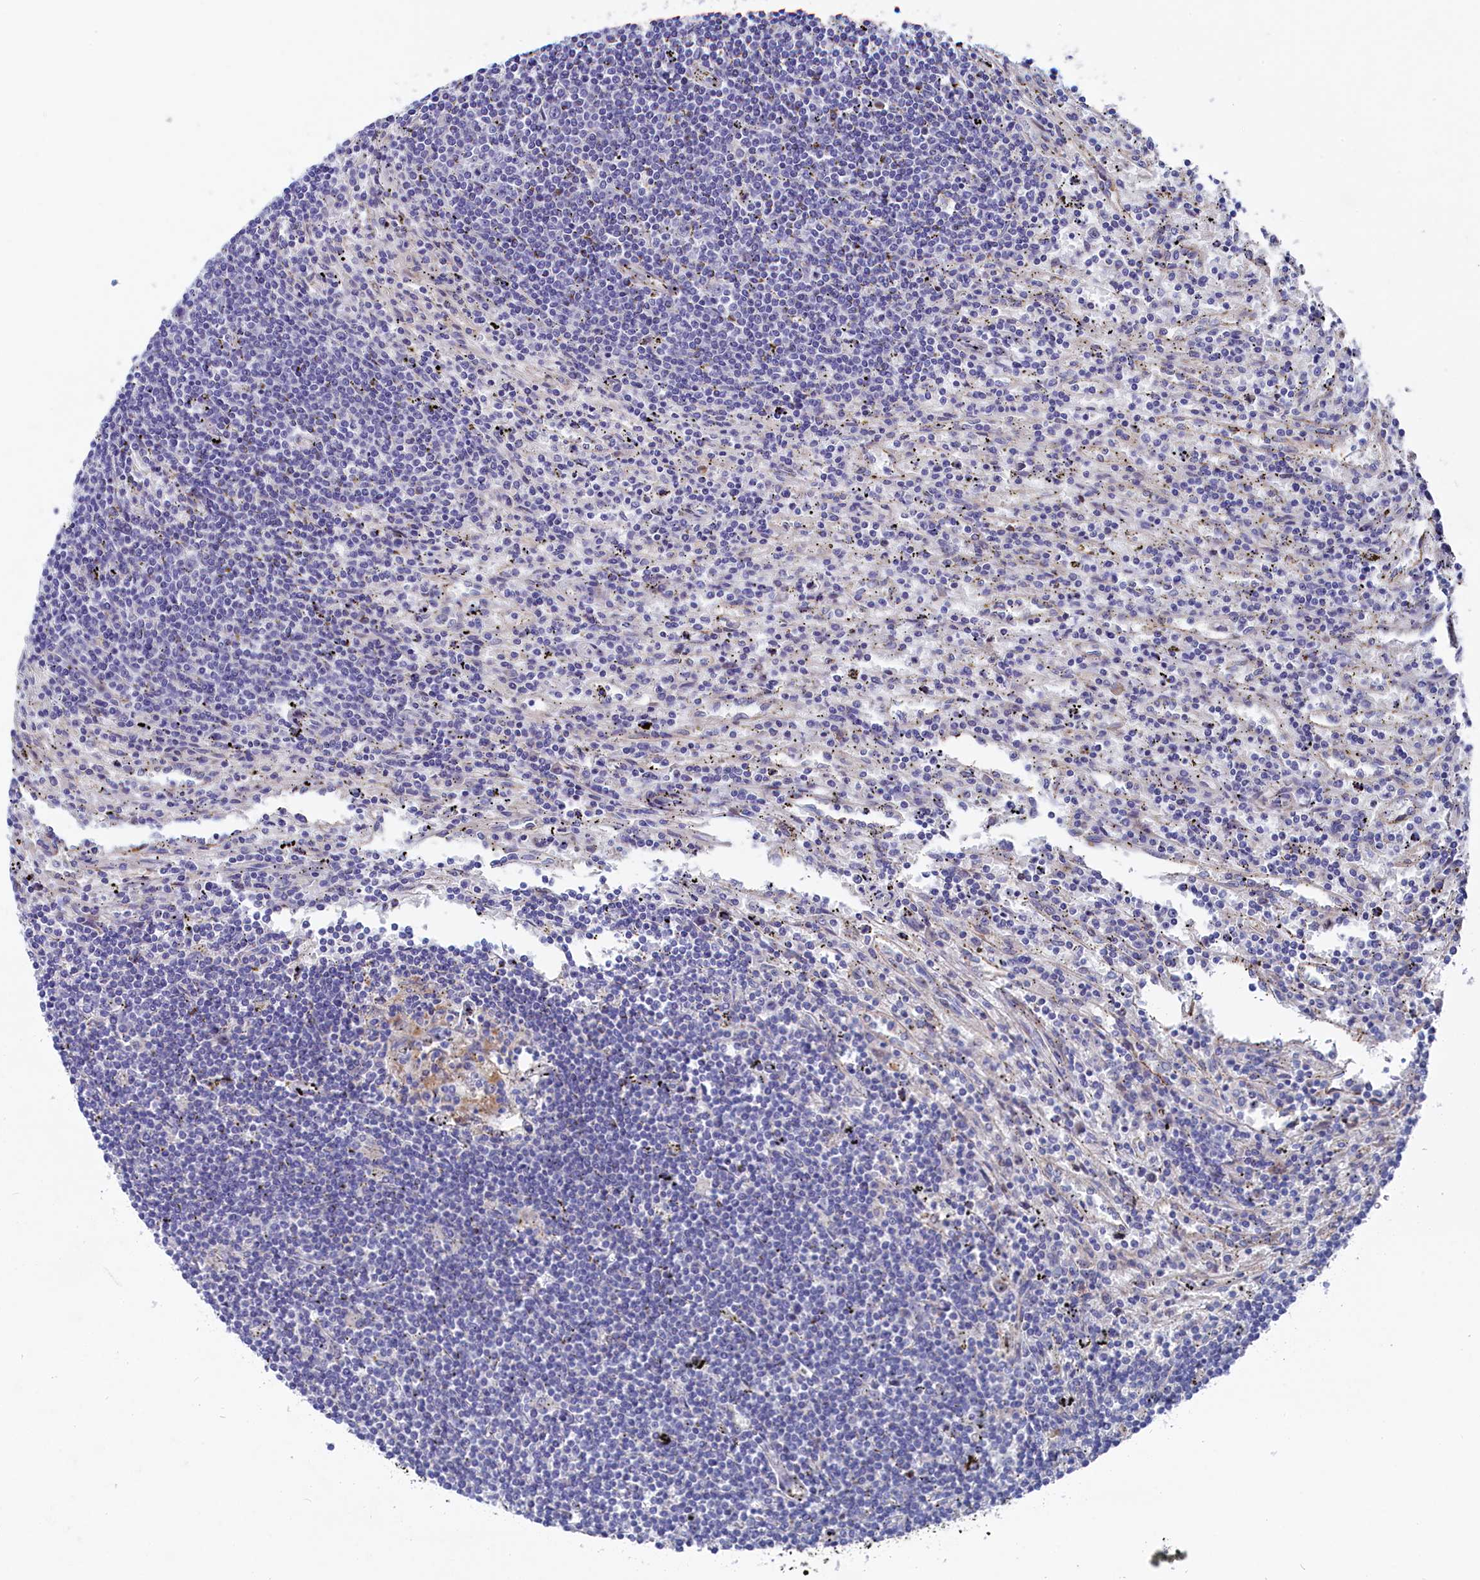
{"staining": {"intensity": "negative", "quantity": "none", "location": "none"}, "tissue": "lymphoma", "cell_type": "Tumor cells", "image_type": "cancer", "snomed": [{"axis": "morphology", "description": "Malignant lymphoma, non-Hodgkin's type, Low grade"}, {"axis": "topography", "description": "Spleen"}], "caption": "This is an immunohistochemistry micrograph of malignant lymphoma, non-Hodgkin's type (low-grade). There is no positivity in tumor cells.", "gene": "NUDT7", "patient": {"sex": "male", "age": 76}}